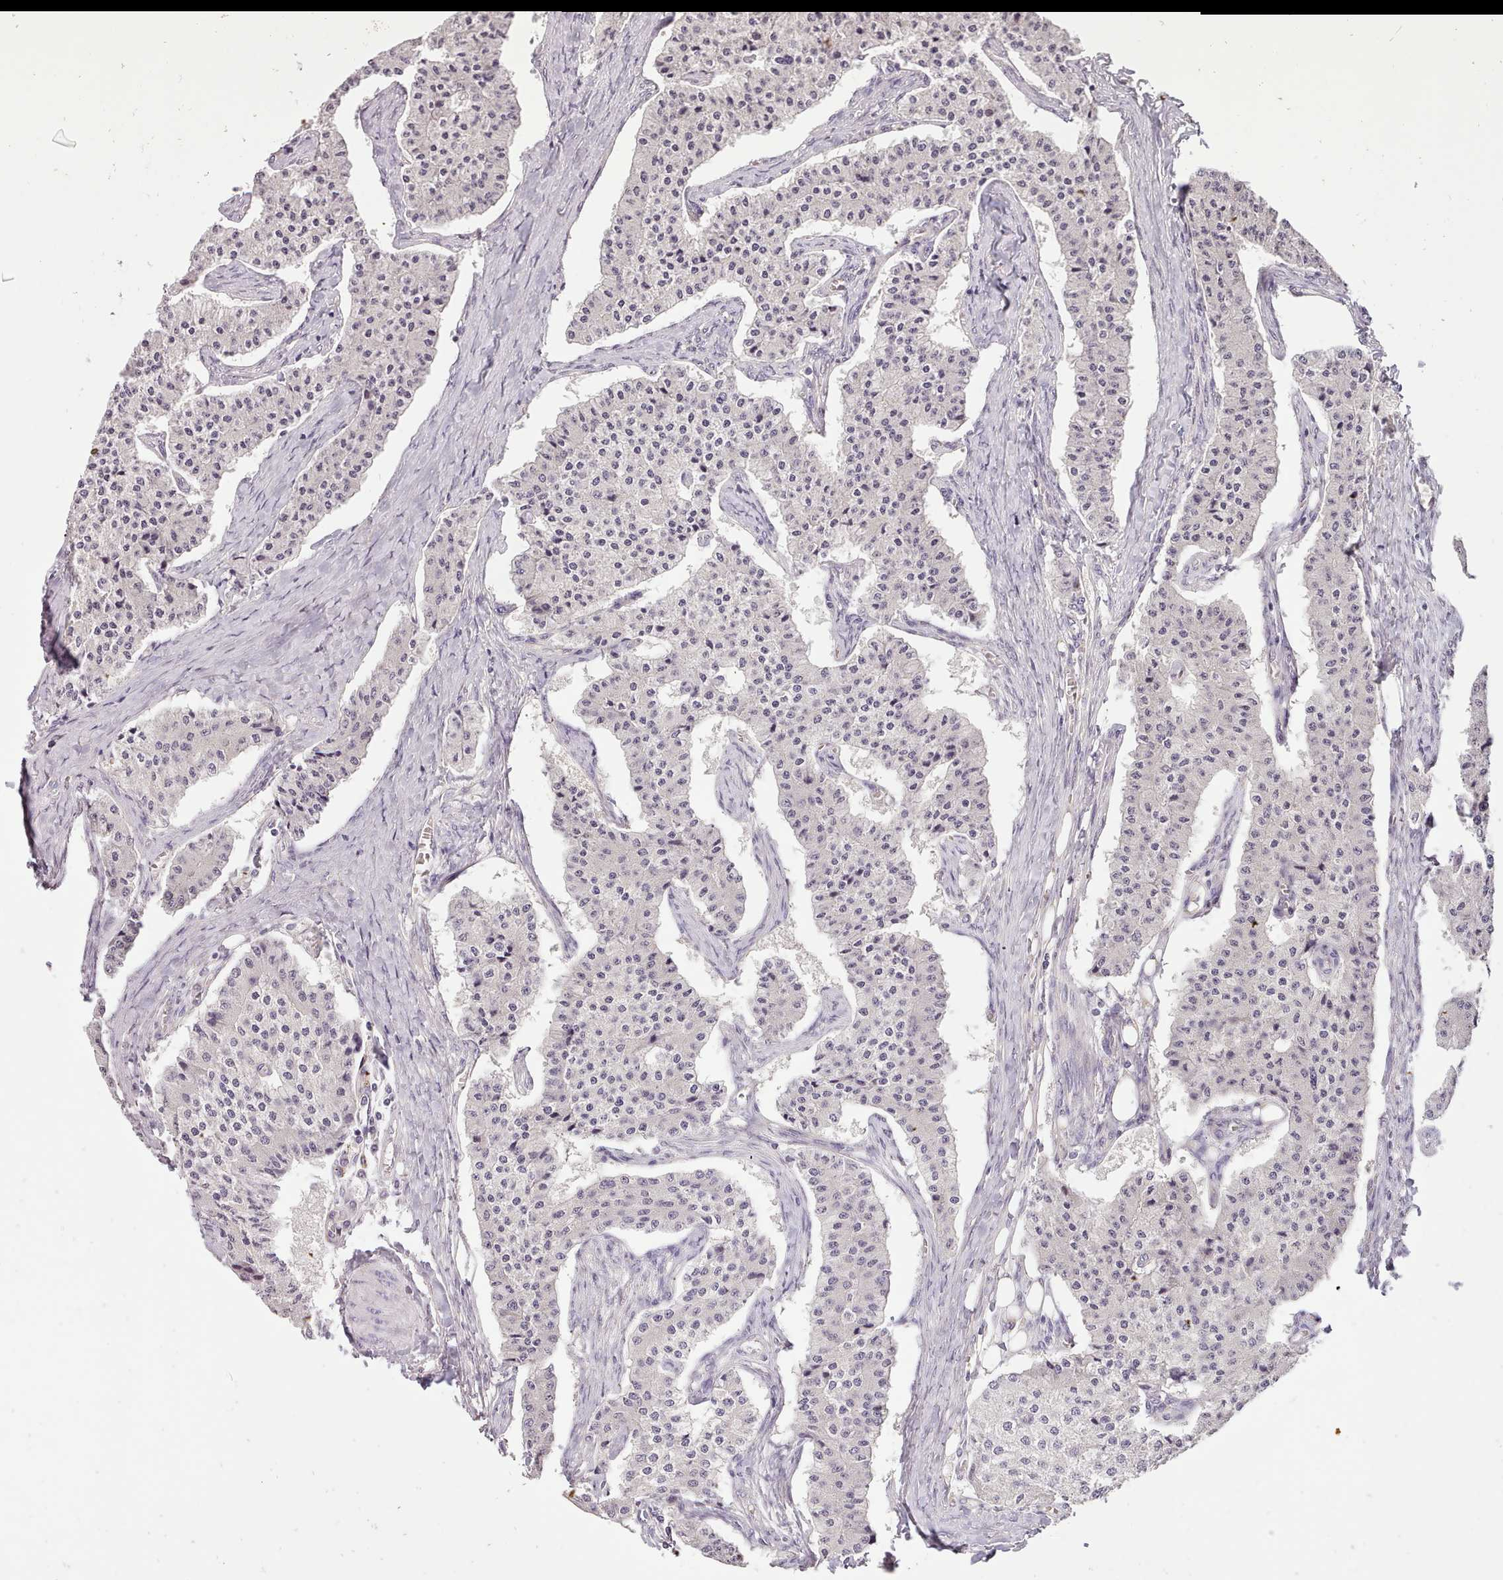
{"staining": {"intensity": "negative", "quantity": "none", "location": "none"}, "tissue": "carcinoid", "cell_type": "Tumor cells", "image_type": "cancer", "snomed": [{"axis": "morphology", "description": "Carcinoid, malignant, NOS"}, {"axis": "topography", "description": "Colon"}], "caption": "A histopathology image of human carcinoid is negative for staining in tumor cells.", "gene": "ZNF658", "patient": {"sex": "female", "age": 52}}